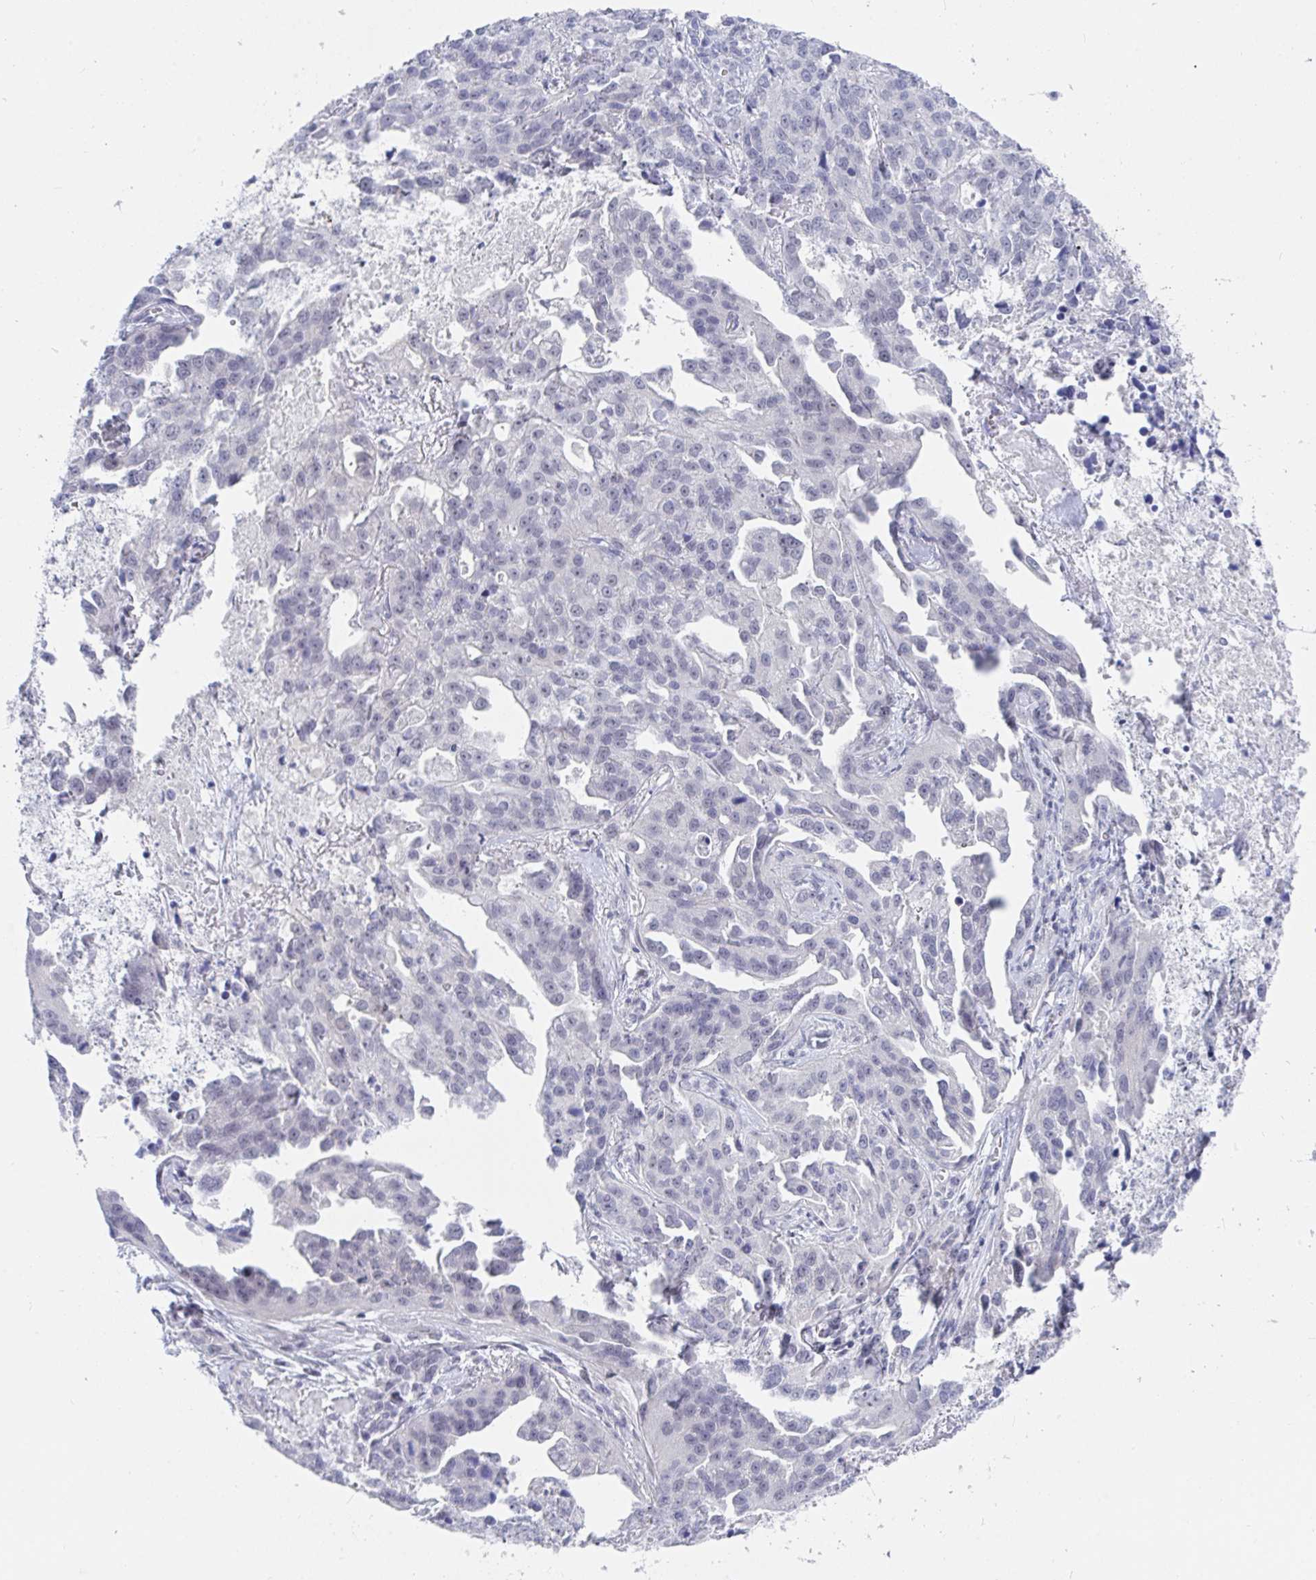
{"staining": {"intensity": "negative", "quantity": "none", "location": "none"}, "tissue": "ovarian cancer", "cell_type": "Tumor cells", "image_type": "cancer", "snomed": [{"axis": "morphology", "description": "Cystadenocarcinoma, serous, NOS"}, {"axis": "topography", "description": "Ovary"}], "caption": "The histopathology image demonstrates no significant expression in tumor cells of ovarian serous cystadenocarcinoma.", "gene": "DAOA", "patient": {"sex": "female", "age": 75}}